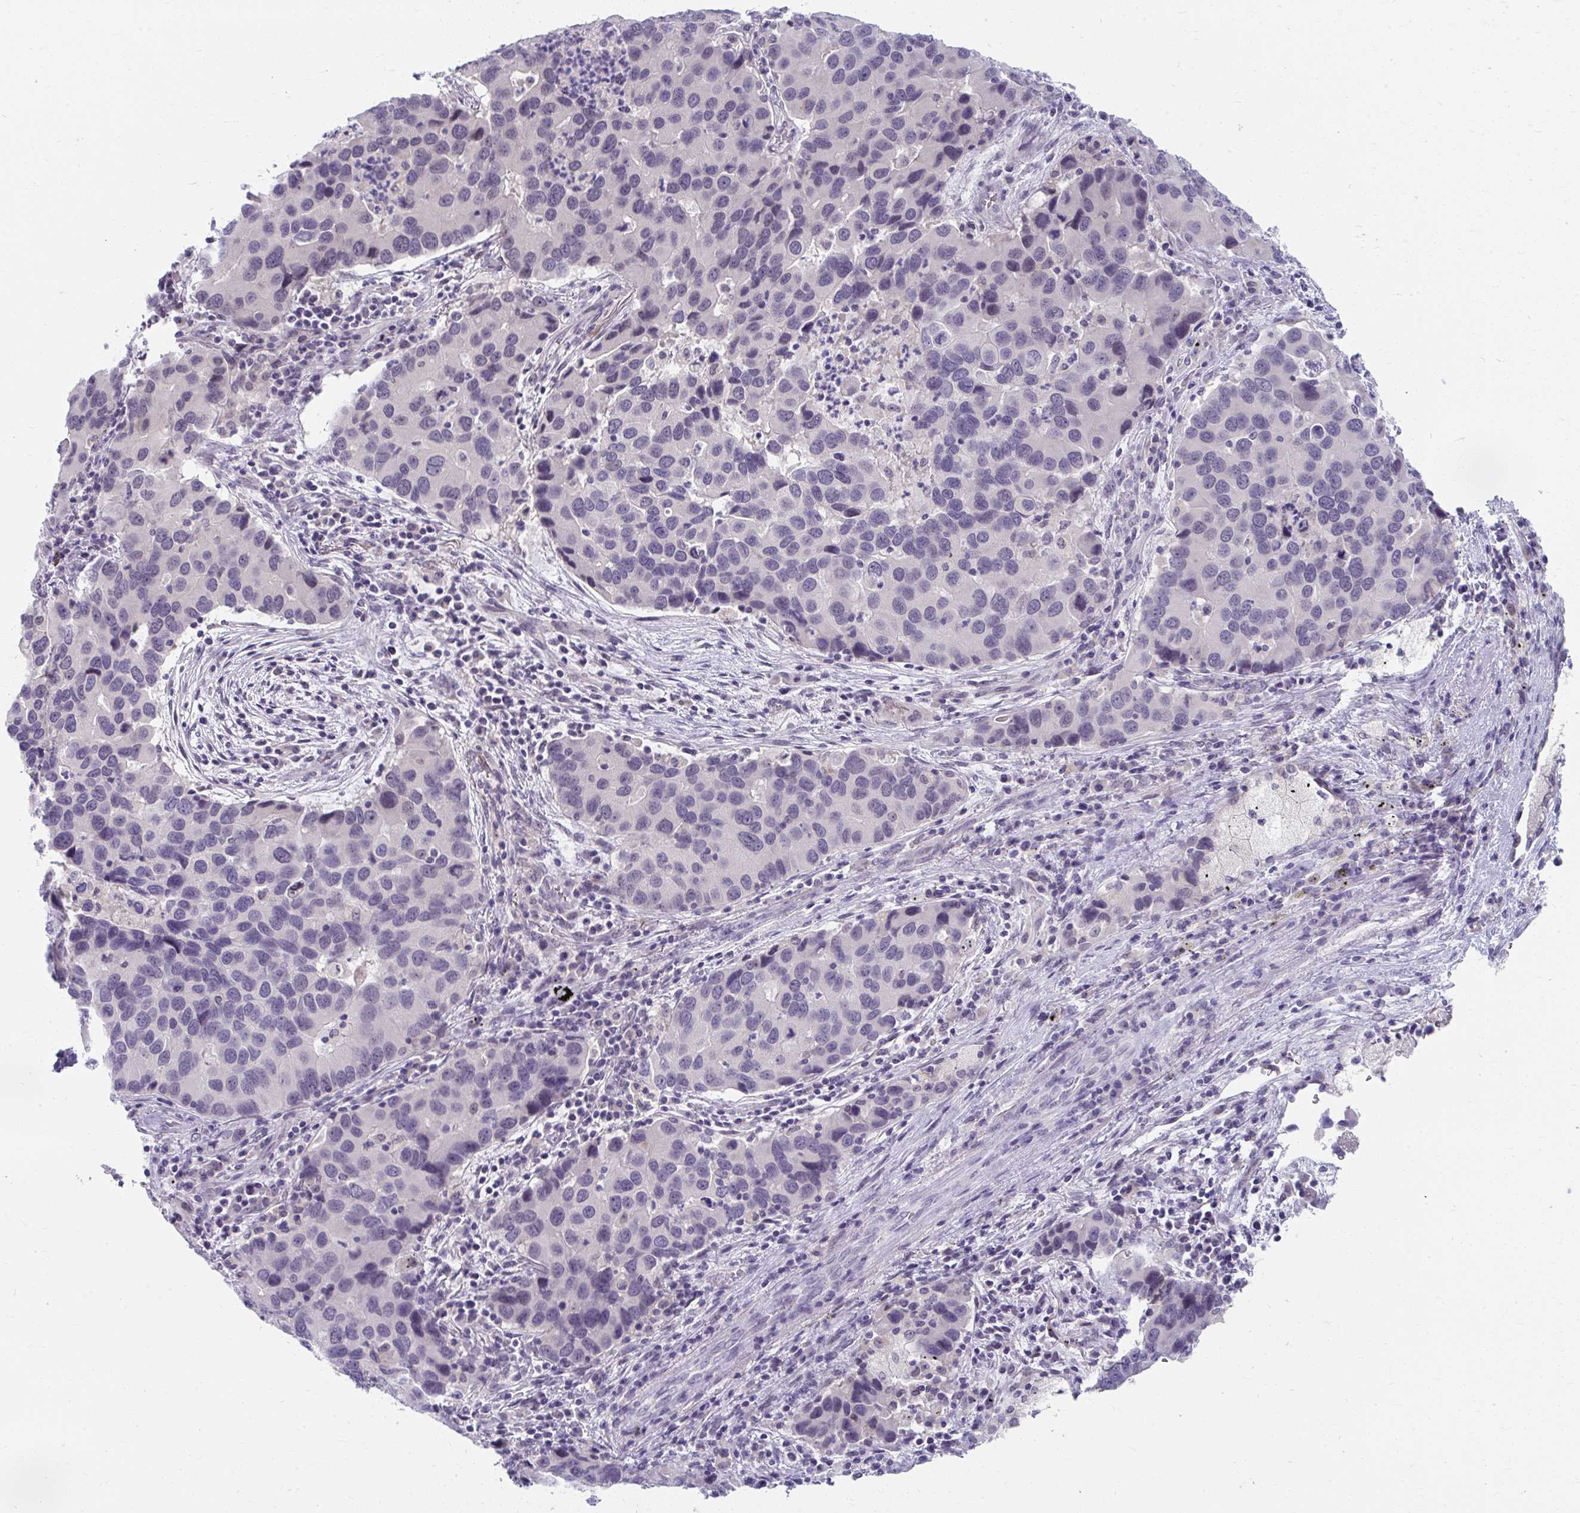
{"staining": {"intensity": "moderate", "quantity": "<25%", "location": "cytoplasmic/membranous"}, "tissue": "lung cancer", "cell_type": "Tumor cells", "image_type": "cancer", "snomed": [{"axis": "morphology", "description": "Aneuploidy"}, {"axis": "morphology", "description": "Adenocarcinoma, NOS"}, {"axis": "topography", "description": "Lymph node"}, {"axis": "topography", "description": "Lung"}], "caption": "Adenocarcinoma (lung) tissue demonstrates moderate cytoplasmic/membranous positivity in about <25% of tumor cells (DAB = brown stain, brightfield microscopy at high magnification).", "gene": "UGT3A2", "patient": {"sex": "female", "age": 74}}